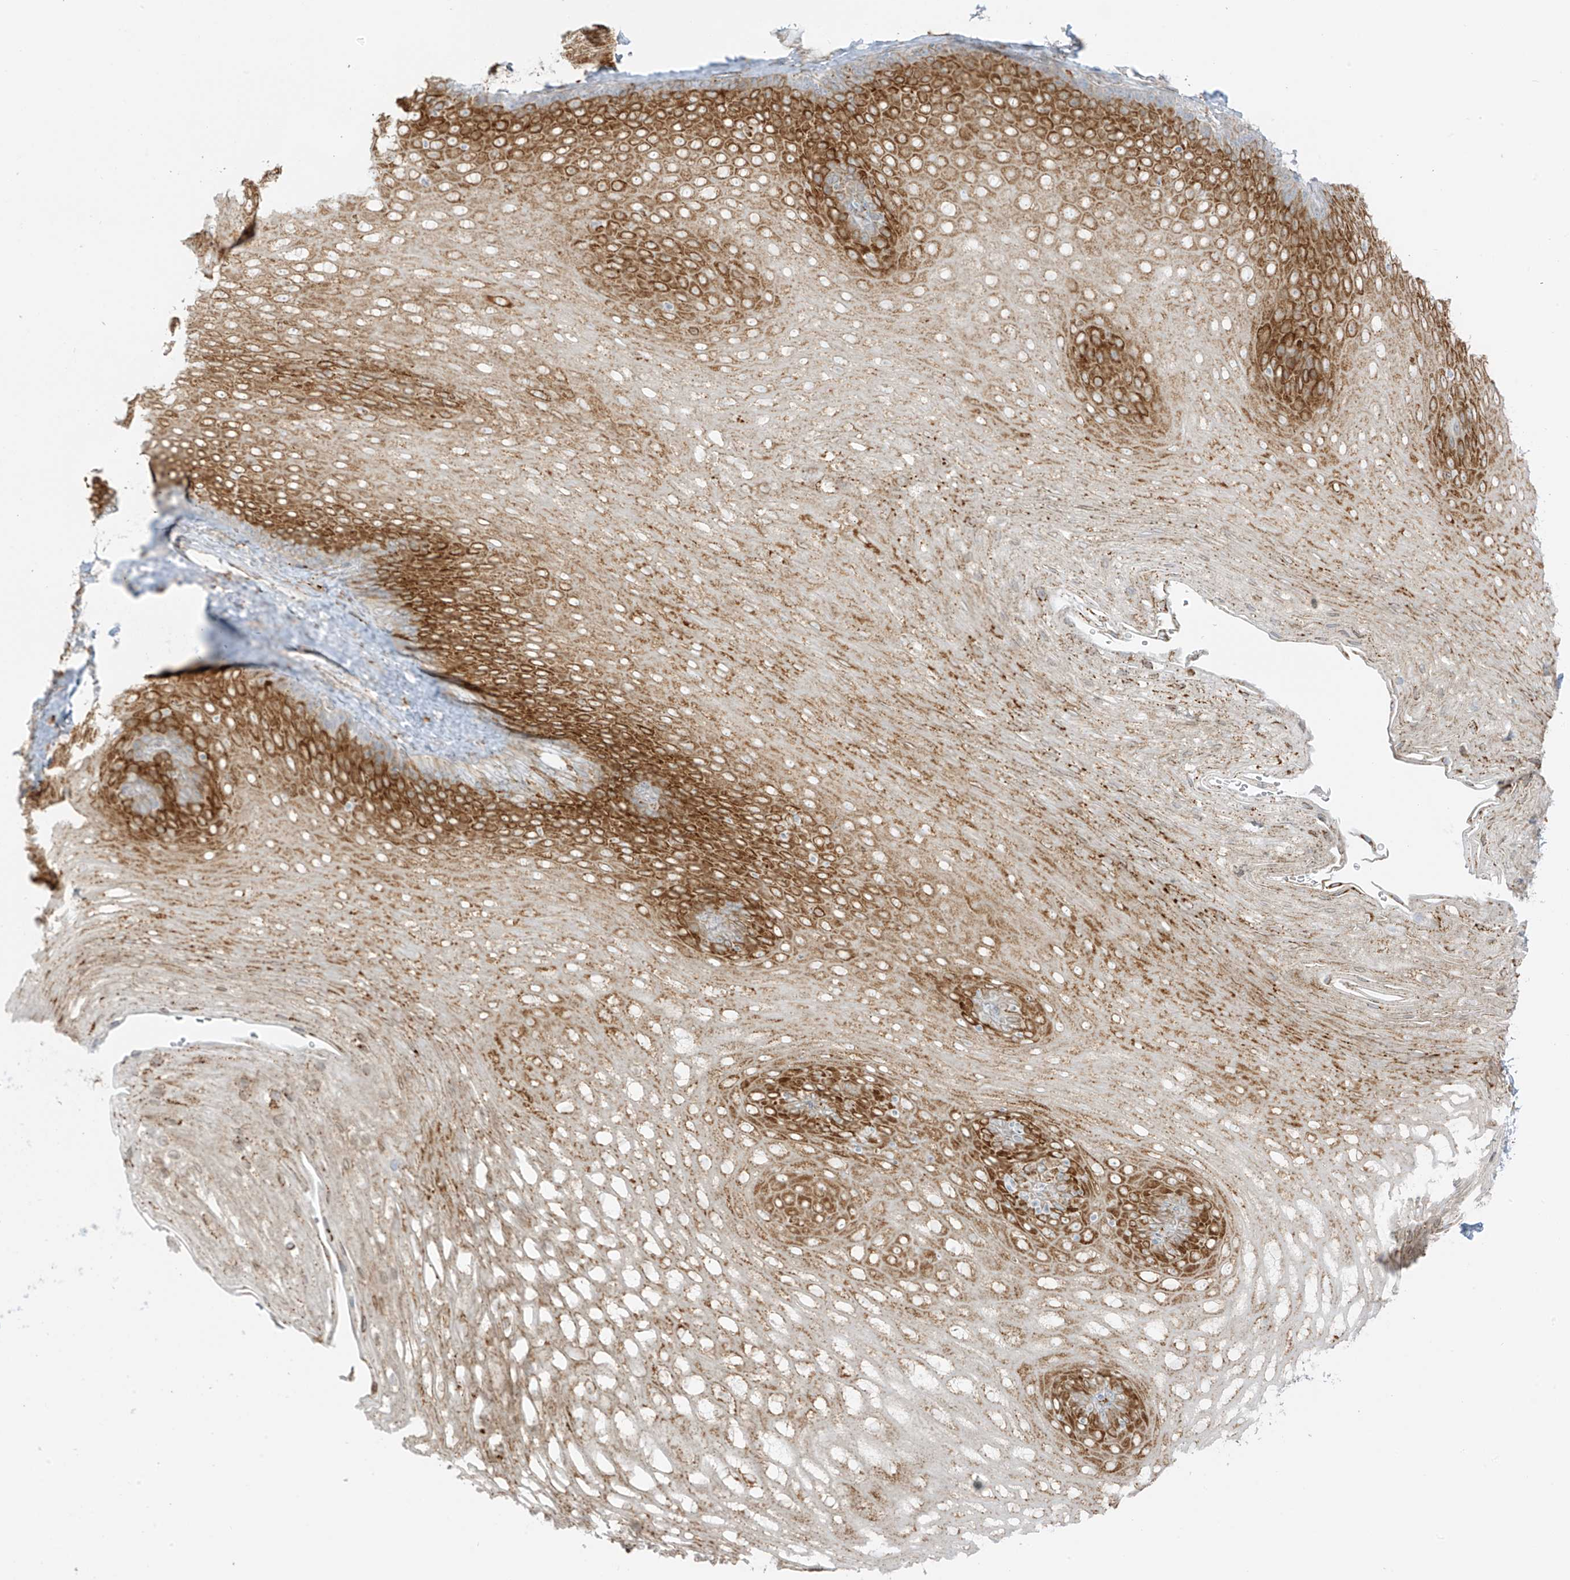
{"staining": {"intensity": "strong", "quantity": "25%-75%", "location": "cytoplasmic/membranous"}, "tissue": "esophagus", "cell_type": "Squamous epithelial cells", "image_type": "normal", "snomed": [{"axis": "morphology", "description": "Normal tissue, NOS"}, {"axis": "topography", "description": "Esophagus"}], "caption": "DAB (3,3'-diaminobenzidine) immunohistochemical staining of benign esophagus shows strong cytoplasmic/membranous protein expression in approximately 25%-75% of squamous epithelial cells. (IHC, brightfield microscopy, high magnification).", "gene": "LRRC59", "patient": {"sex": "female", "age": 66}}